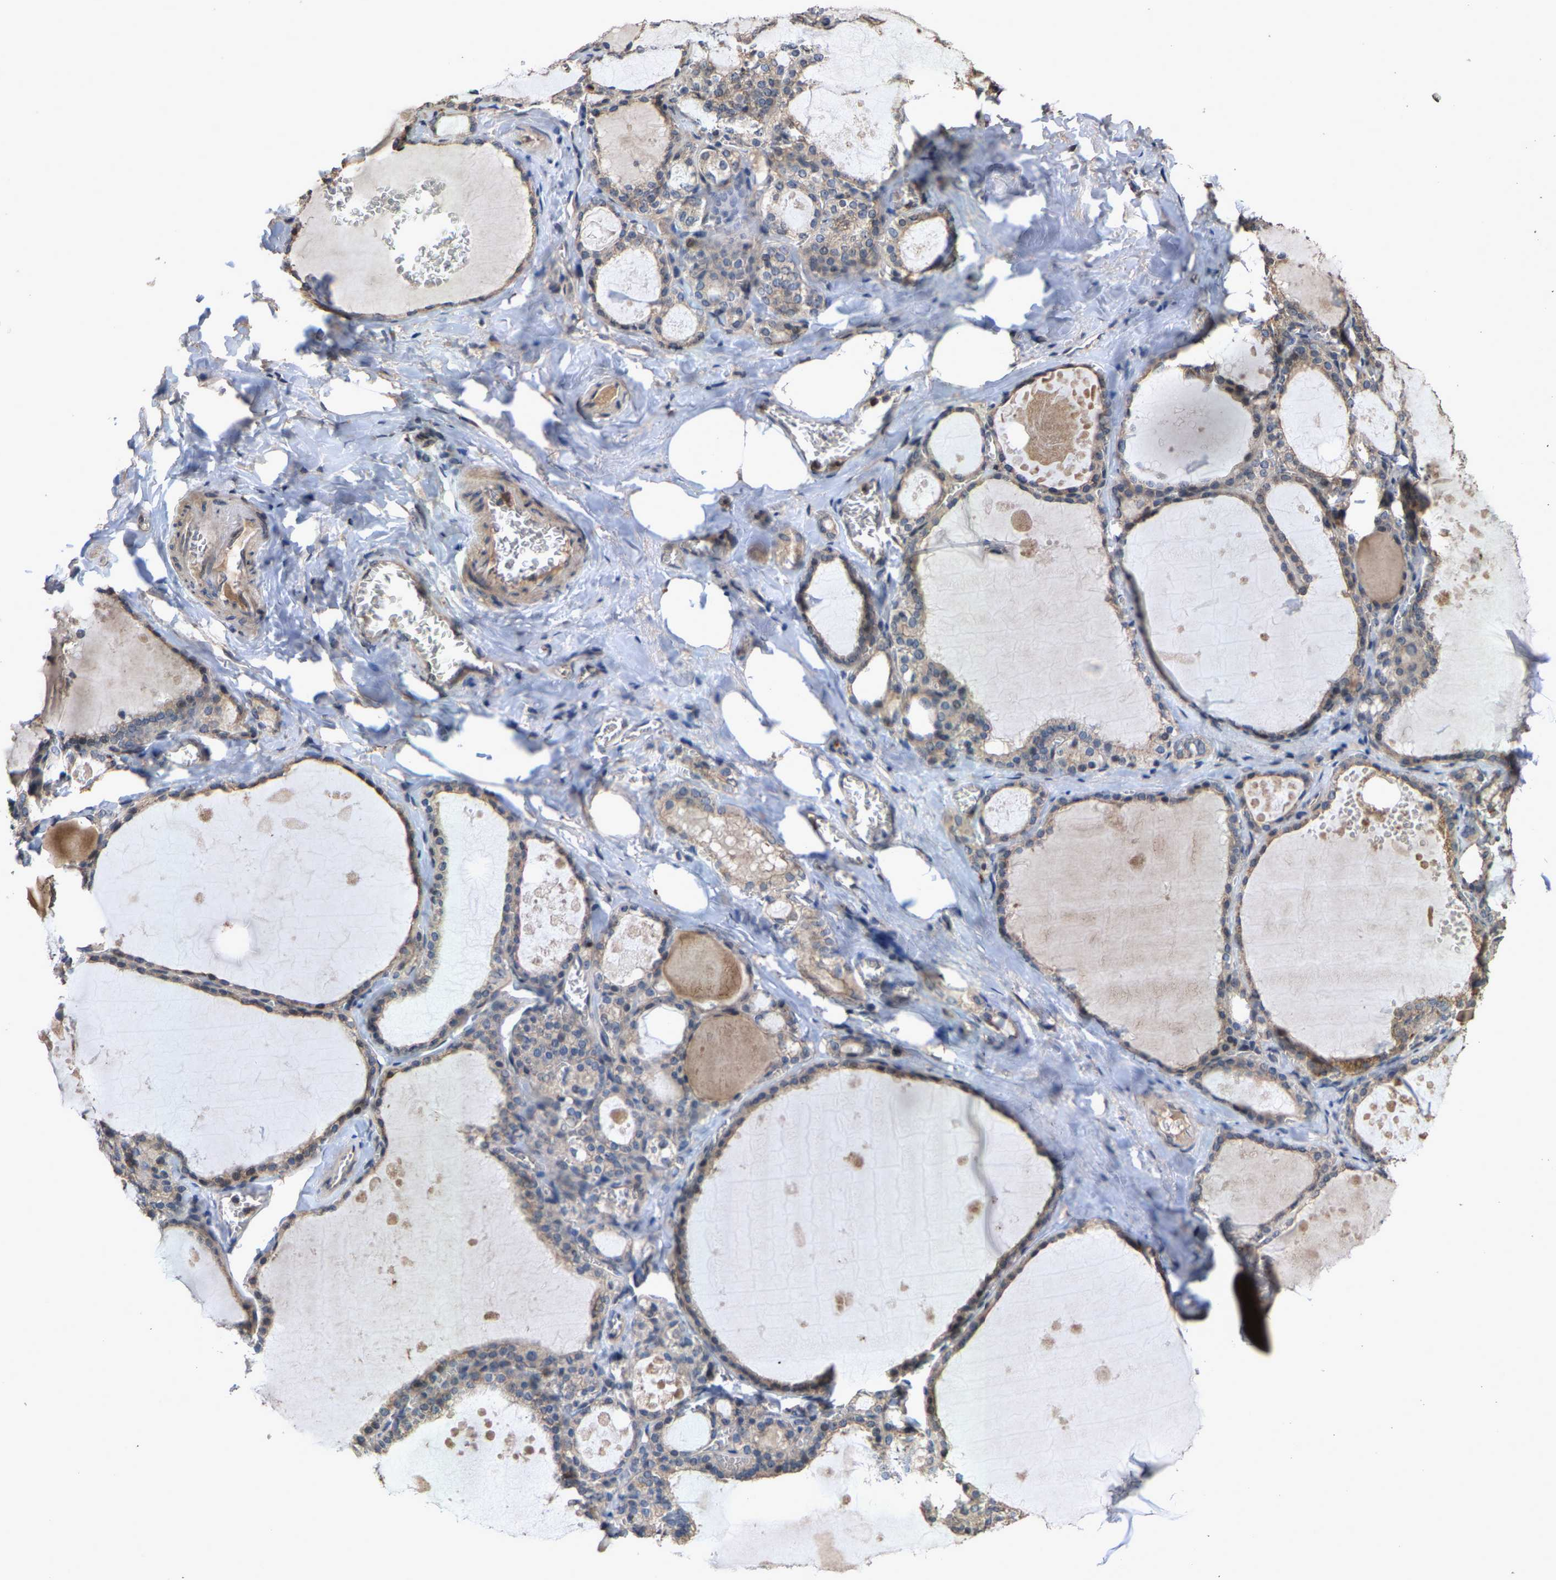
{"staining": {"intensity": "moderate", "quantity": "<25%", "location": "cytoplasmic/membranous"}, "tissue": "thyroid gland", "cell_type": "Glandular cells", "image_type": "normal", "snomed": [{"axis": "morphology", "description": "Normal tissue, NOS"}, {"axis": "topography", "description": "Thyroid gland"}], "caption": "Protein expression by immunohistochemistry (IHC) shows moderate cytoplasmic/membranous positivity in about <25% of glandular cells in normal thyroid gland.", "gene": "TDRKH", "patient": {"sex": "male", "age": 56}}